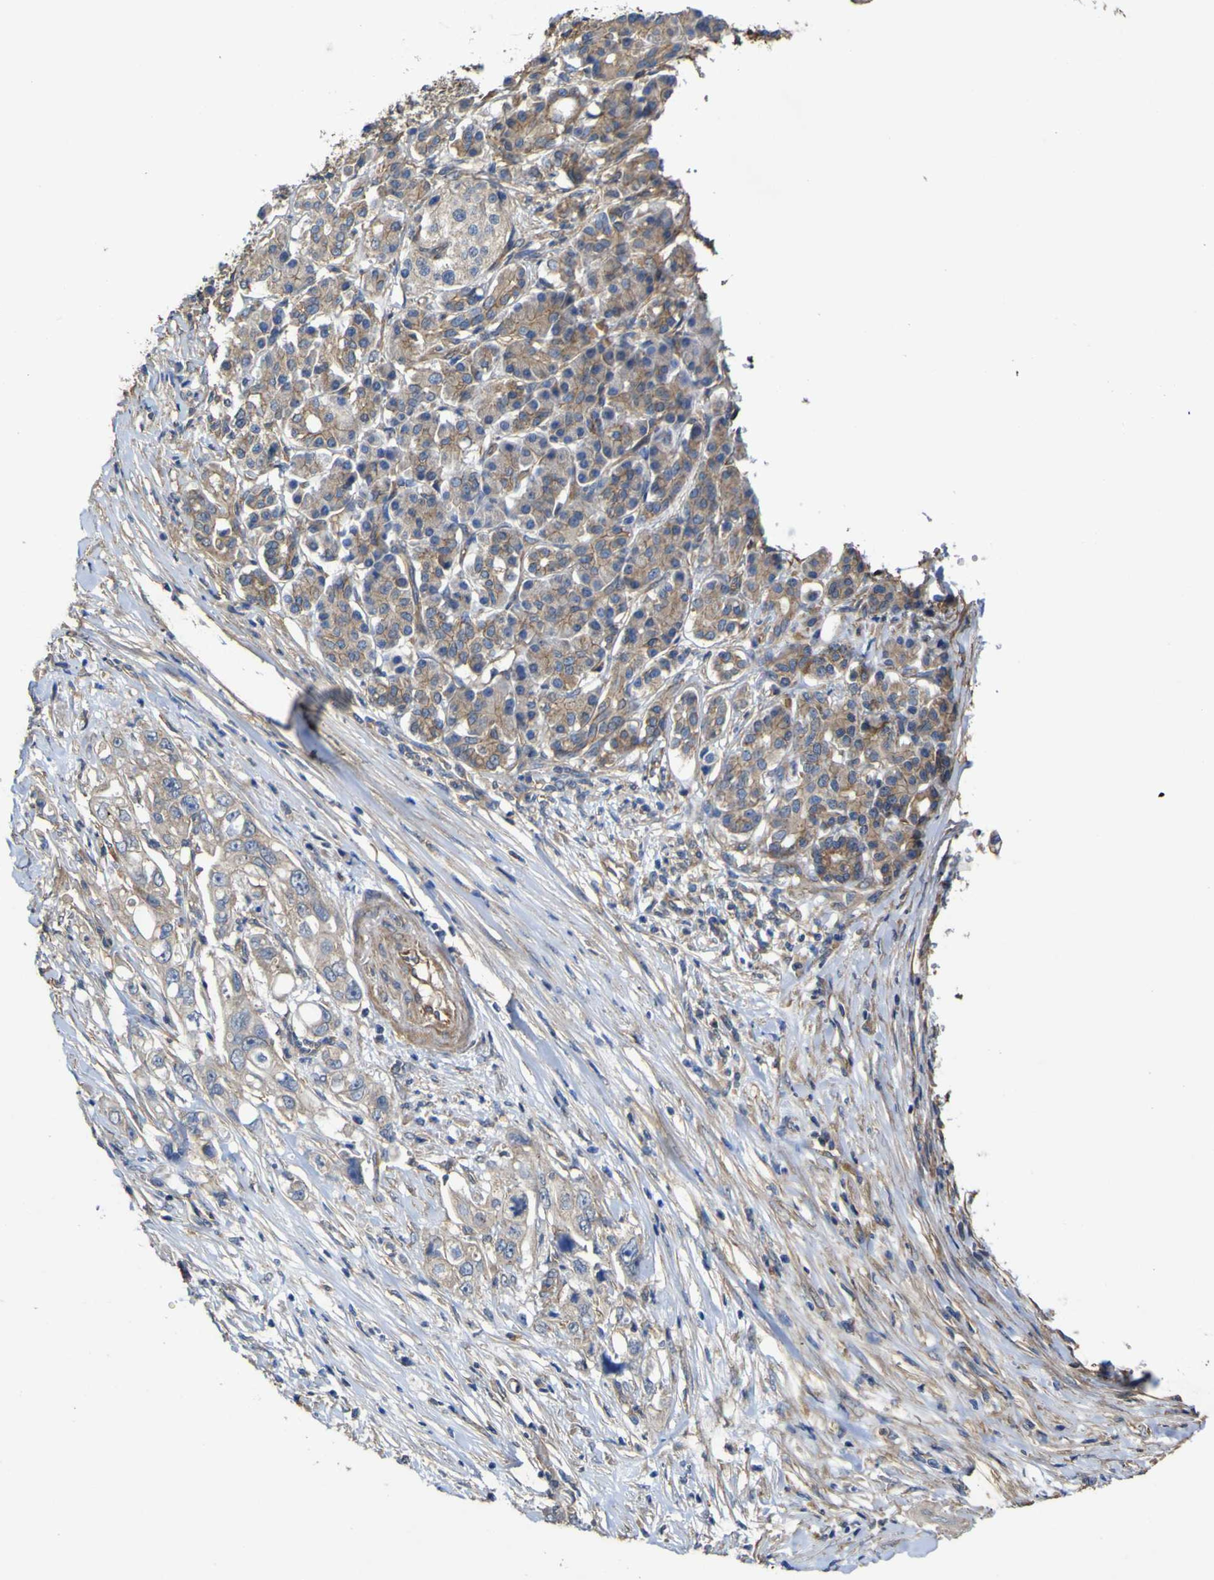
{"staining": {"intensity": "weak", "quantity": ">75%", "location": "cytoplasmic/membranous"}, "tissue": "pancreatic cancer", "cell_type": "Tumor cells", "image_type": "cancer", "snomed": [{"axis": "morphology", "description": "Normal tissue, NOS"}, {"axis": "topography", "description": "Pancreas"}], "caption": "Tumor cells demonstrate low levels of weak cytoplasmic/membranous expression in about >75% of cells in human pancreatic cancer. The staining was performed using DAB, with brown indicating positive protein expression. Nuclei are stained blue with hematoxylin.", "gene": "TNFSF15", "patient": {"sex": "male", "age": 42}}